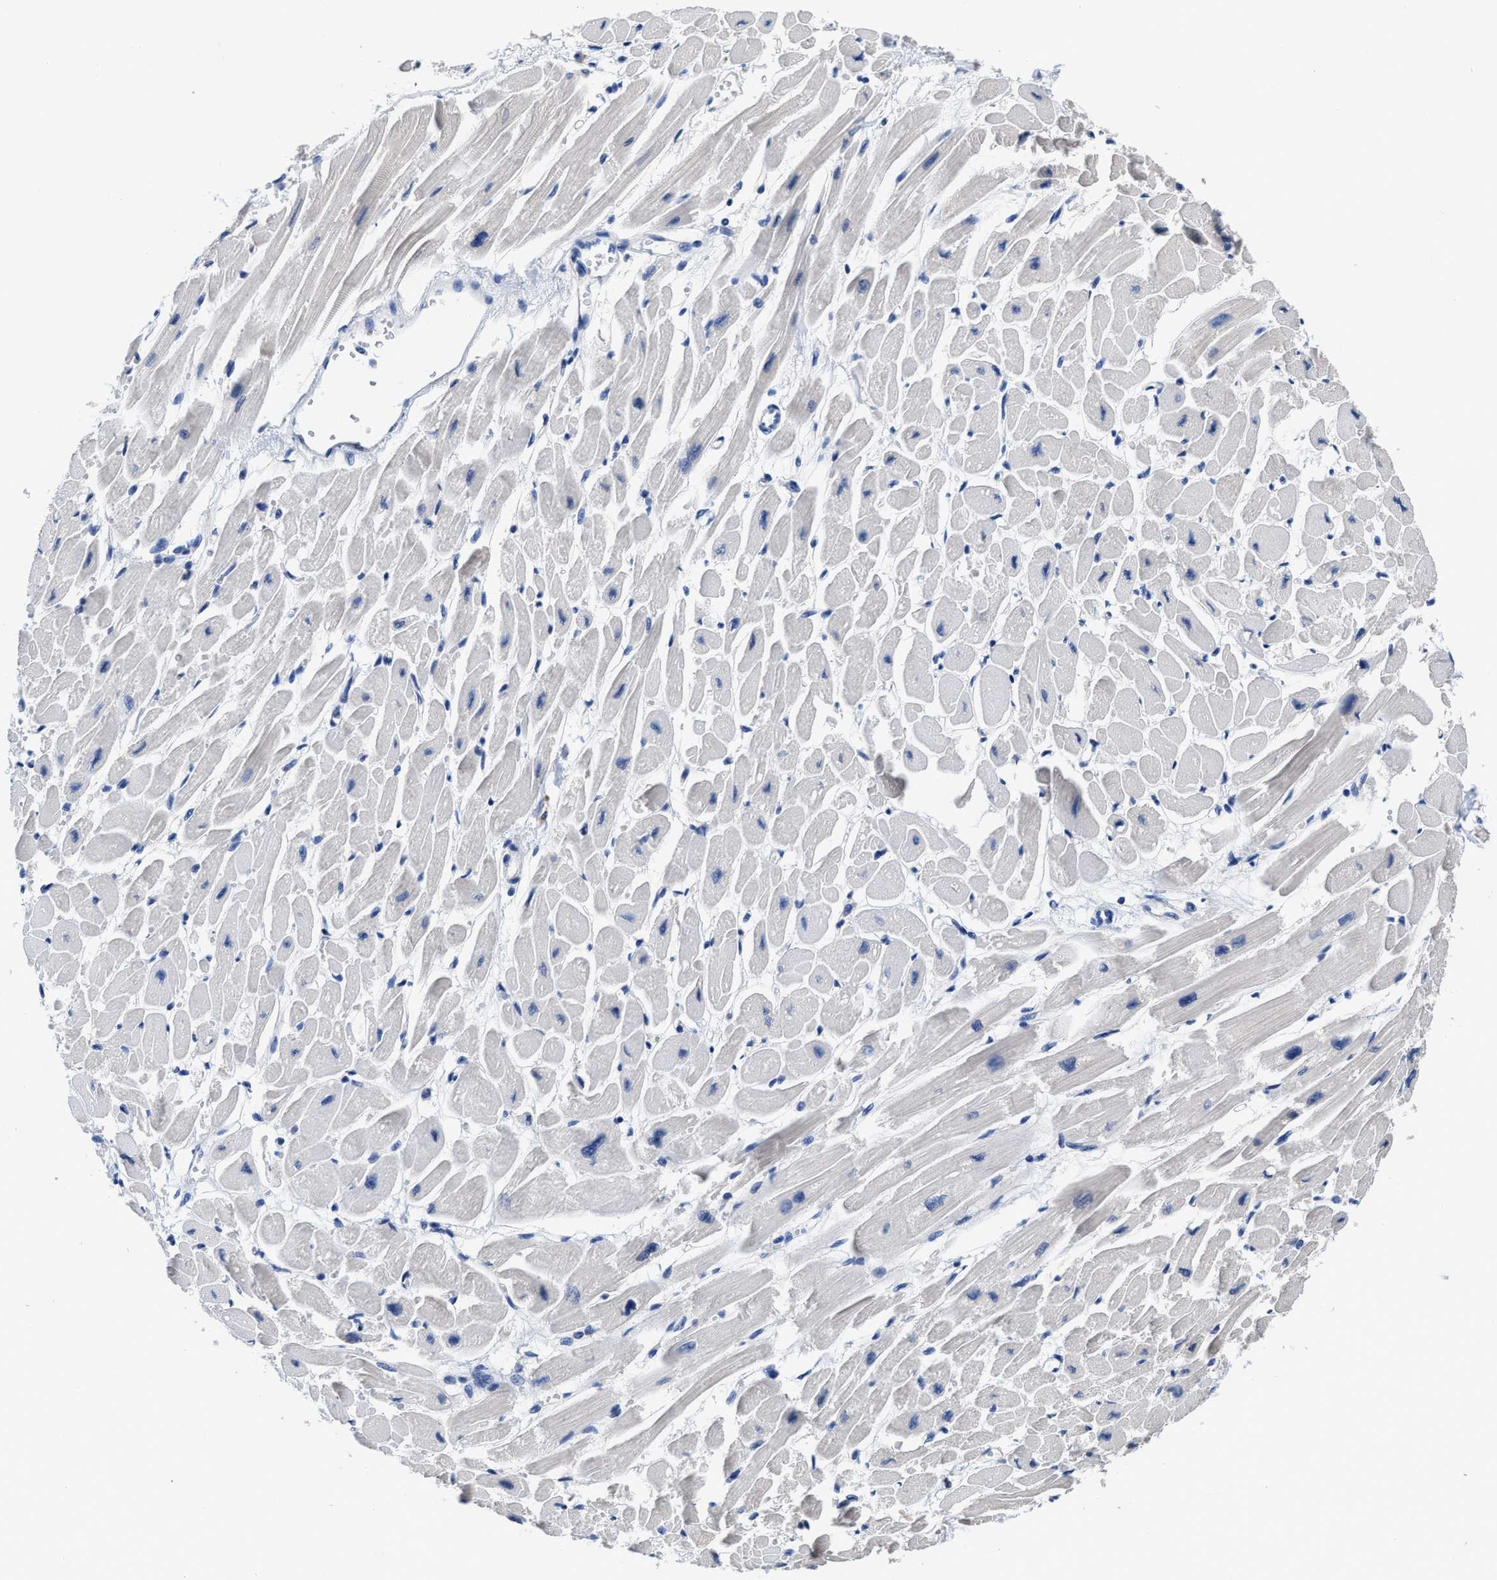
{"staining": {"intensity": "negative", "quantity": "none", "location": "none"}, "tissue": "heart muscle", "cell_type": "Cardiomyocytes", "image_type": "normal", "snomed": [{"axis": "morphology", "description": "Normal tissue, NOS"}, {"axis": "topography", "description": "Heart"}], "caption": "The IHC image has no significant staining in cardiomyocytes of heart muscle.", "gene": "HOOK1", "patient": {"sex": "female", "age": 54}}